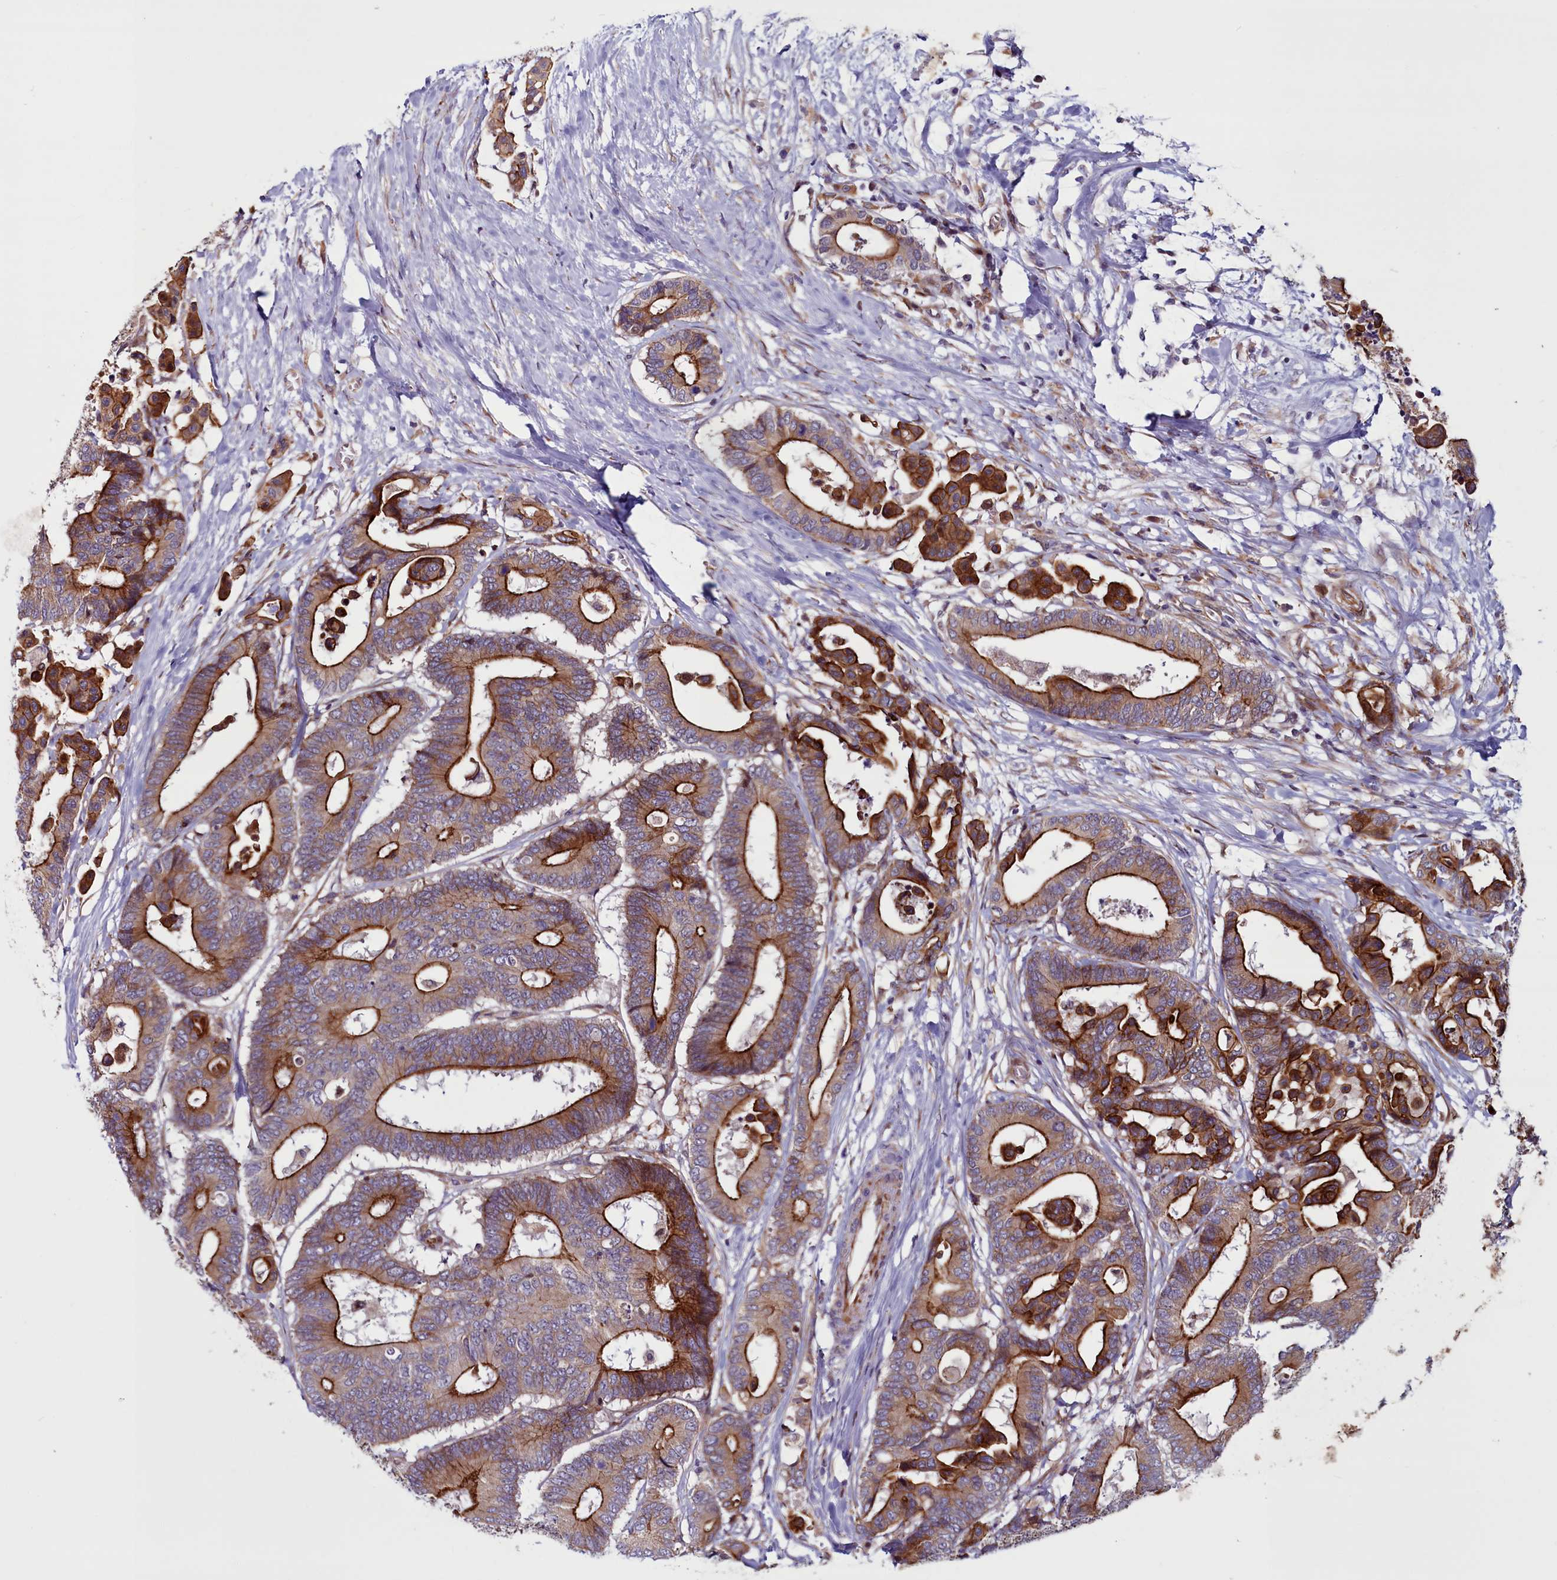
{"staining": {"intensity": "strong", "quantity": ">75%", "location": "cytoplasmic/membranous"}, "tissue": "colorectal cancer", "cell_type": "Tumor cells", "image_type": "cancer", "snomed": [{"axis": "morphology", "description": "Normal tissue, NOS"}, {"axis": "morphology", "description": "Adenocarcinoma, NOS"}, {"axis": "topography", "description": "Colon"}], "caption": "Protein expression analysis of human colorectal adenocarcinoma reveals strong cytoplasmic/membranous positivity in approximately >75% of tumor cells.", "gene": "MCRIP1", "patient": {"sex": "male", "age": 82}}